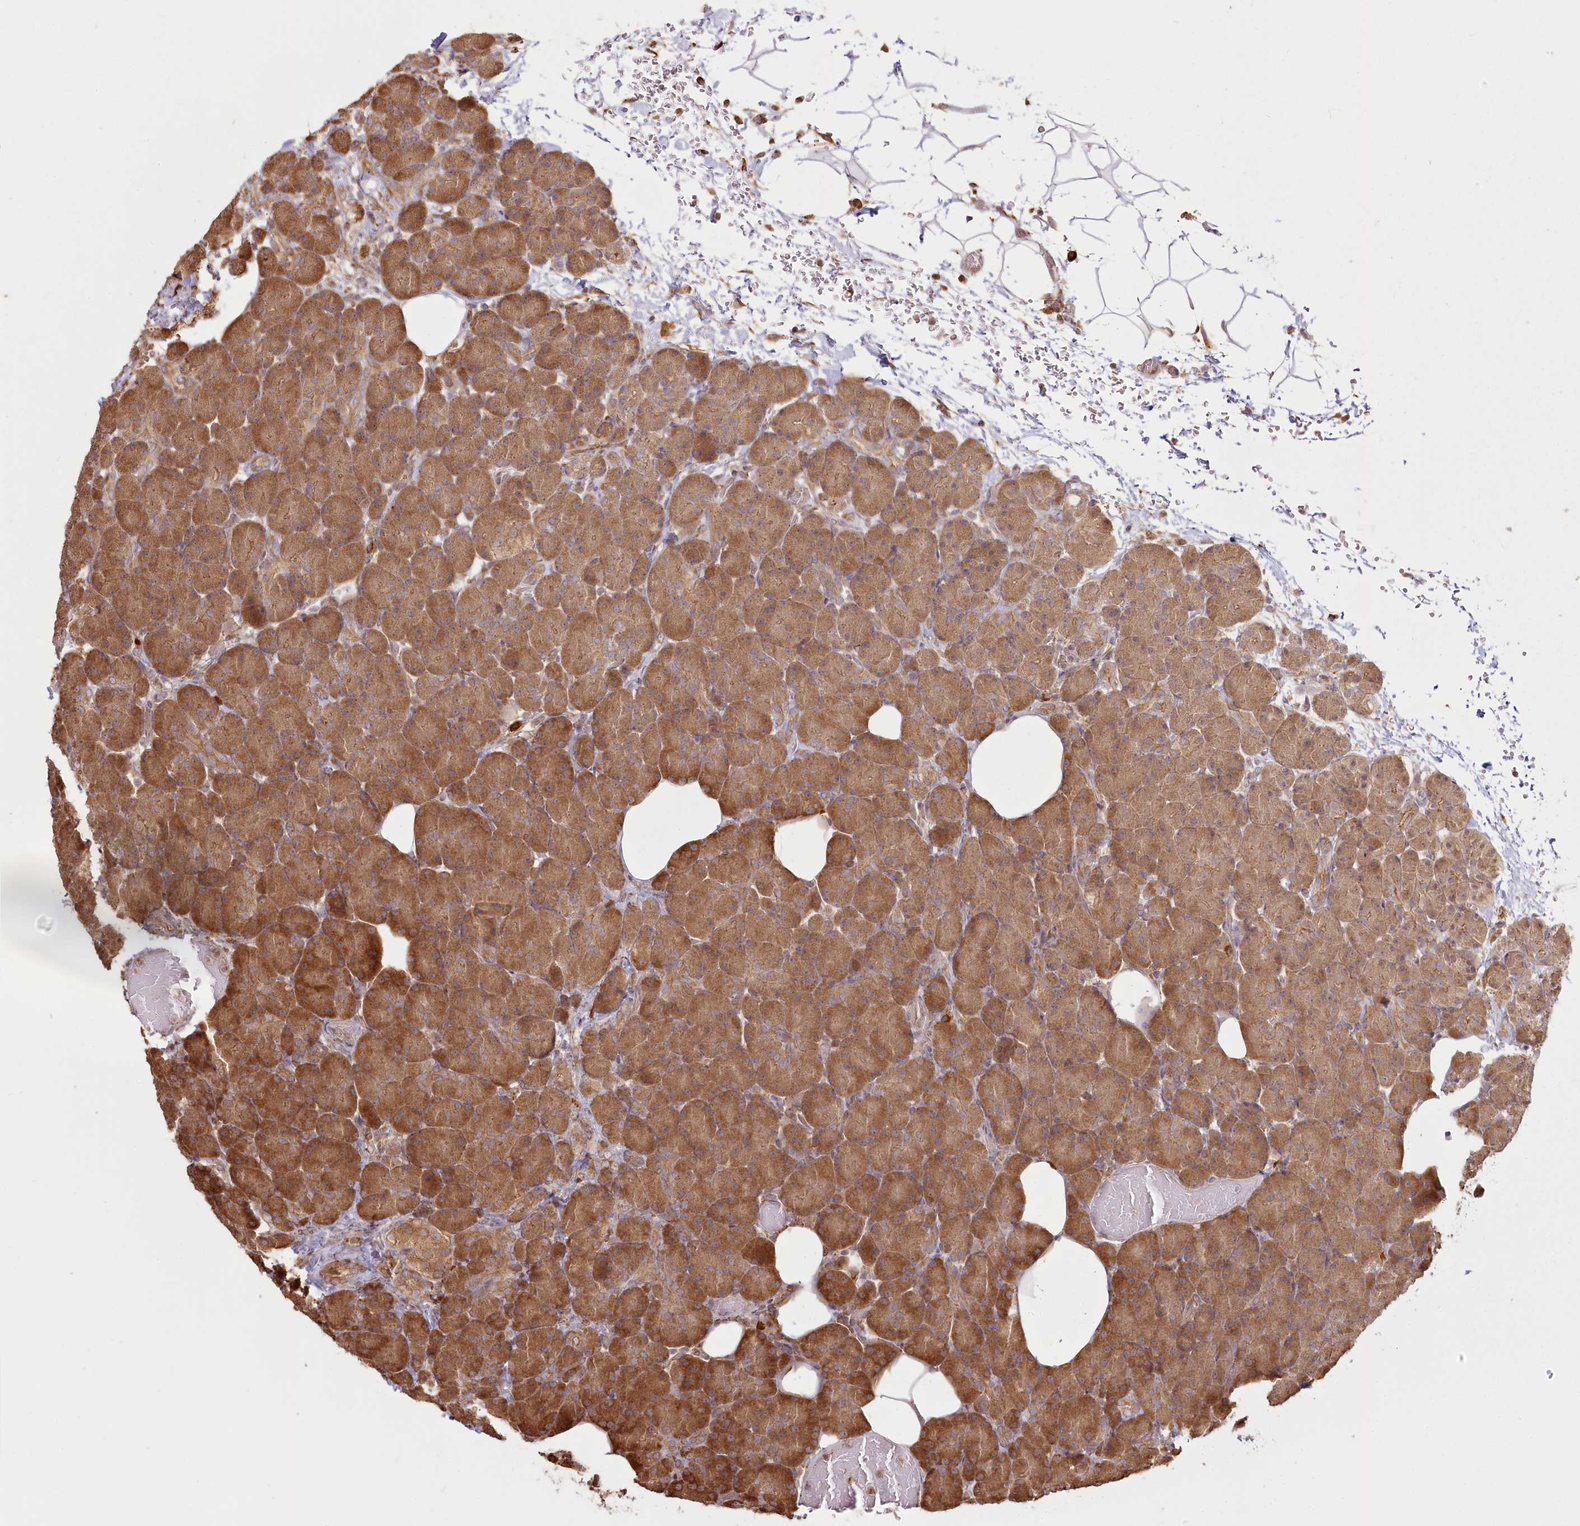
{"staining": {"intensity": "moderate", "quantity": ">75%", "location": "cytoplasmic/membranous"}, "tissue": "pancreas", "cell_type": "Exocrine glandular cells", "image_type": "normal", "snomed": [{"axis": "morphology", "description": "Normal tissue, NOS"}, {"axis": "topography", "description": "Pancreas"}], "caption": "Protein staining of unremarkable pancreas shows moderate cytoplasmic/membranous staining in approximately >75% of exocrine glandular cells. The staining was performed using DAB, with brown indicating positive protein expression. Nuclei are stained blue with hematoxylin.", "gene": "FAM13A", "patient": {"sex": "female", "age": 43}}